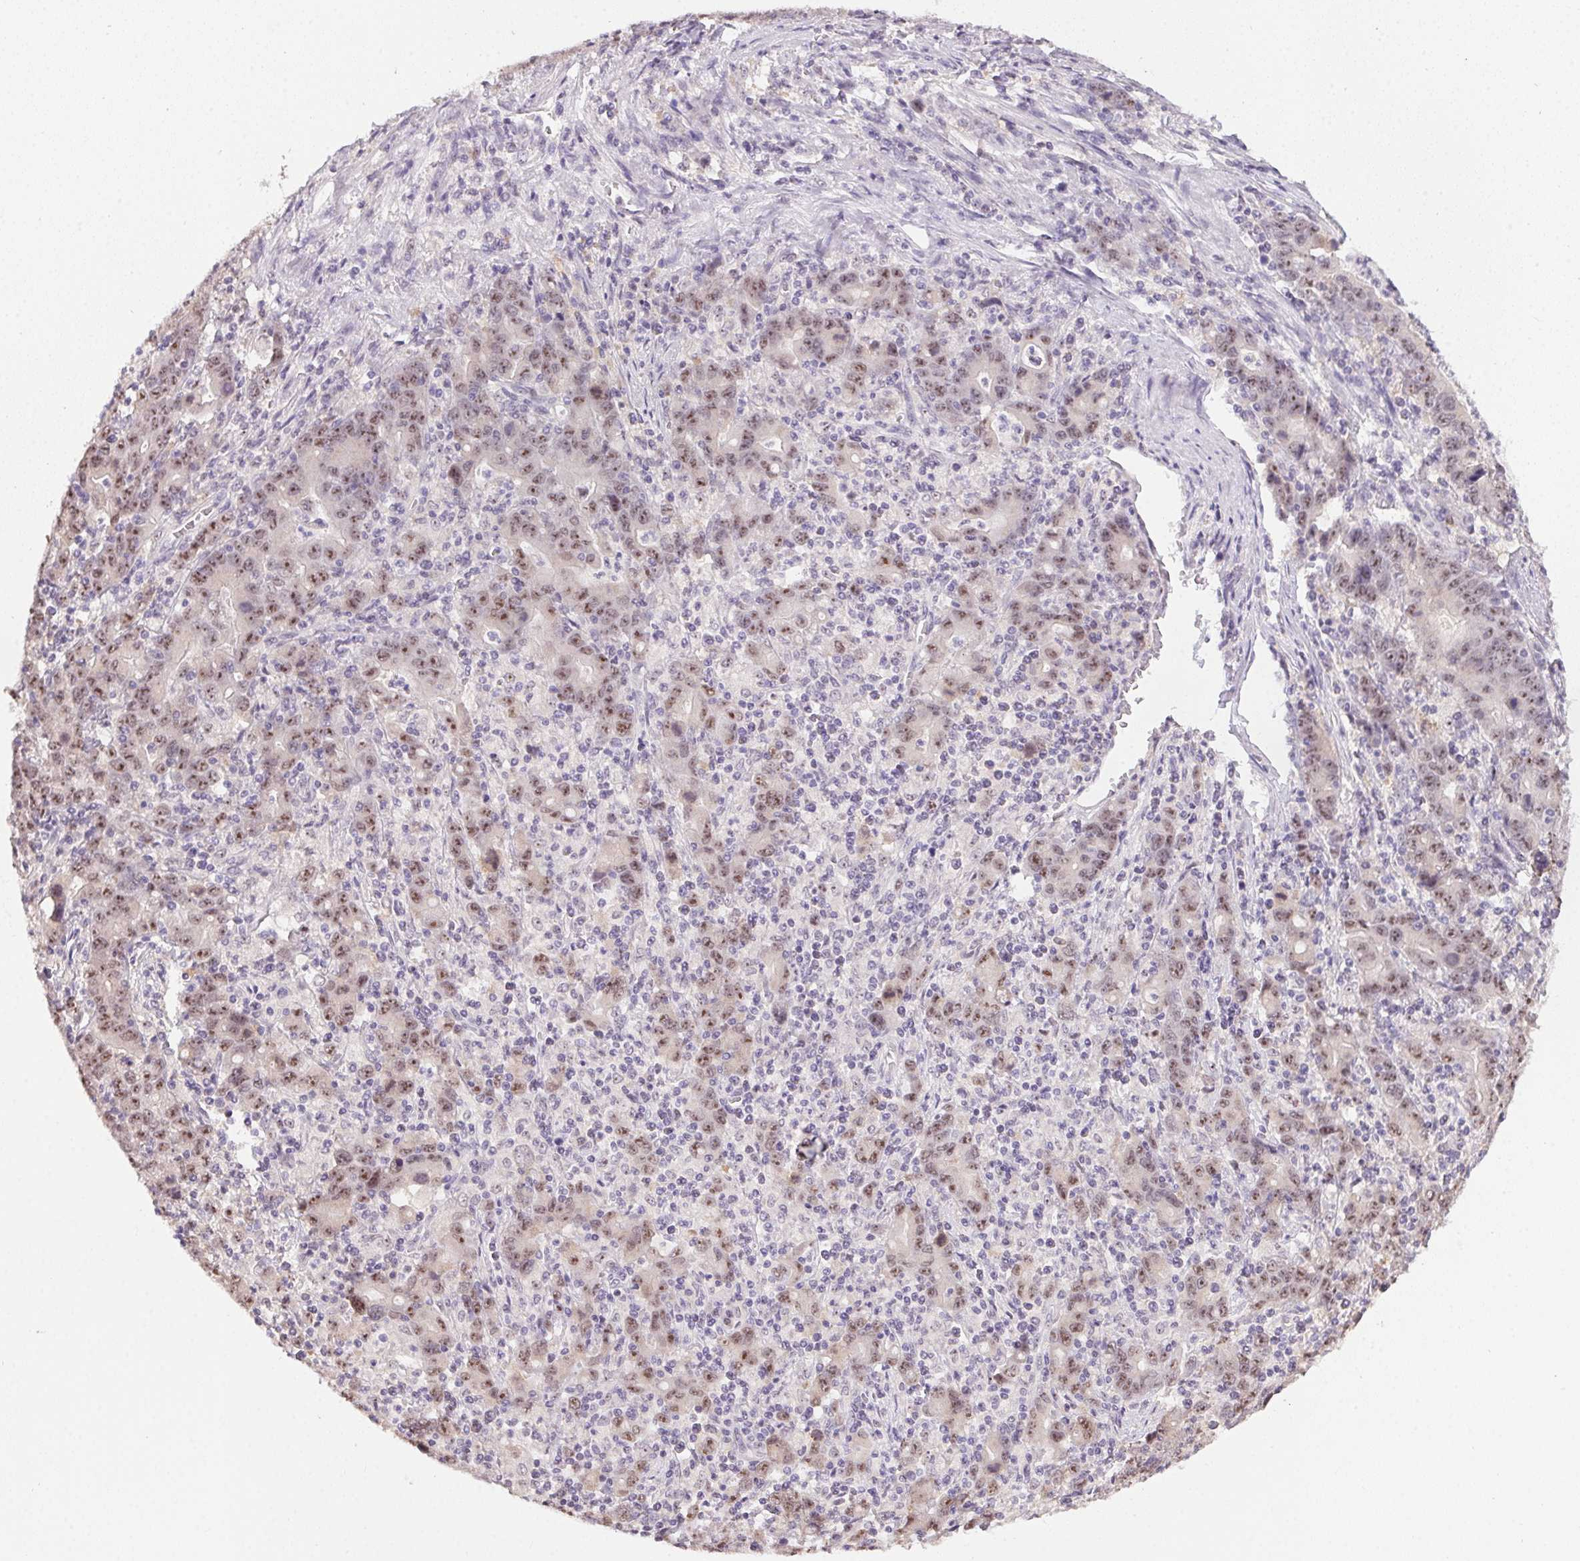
{"staining": {"intensity": "weak", "quantity": ">75%", "location": "nuclear"}, "tissue": "stomach cancer", "cell_type": "Tumor cells", "image_type": "cancer", "snomed": [{"axis": "morphology", "description": "Adenocarcinoma, NOS"}, {"axis": "topography", "description": "Stomach, upper"}], "caption": "A high-resolution micrograph shows immunohistochemistry (IHC) staining of adenocarcinoma (stomach), which reveals weak nuclear expression in about >75% of tumor cells.", "gene": "BATF2", "patient": {"sex": "male", "age": 69}}